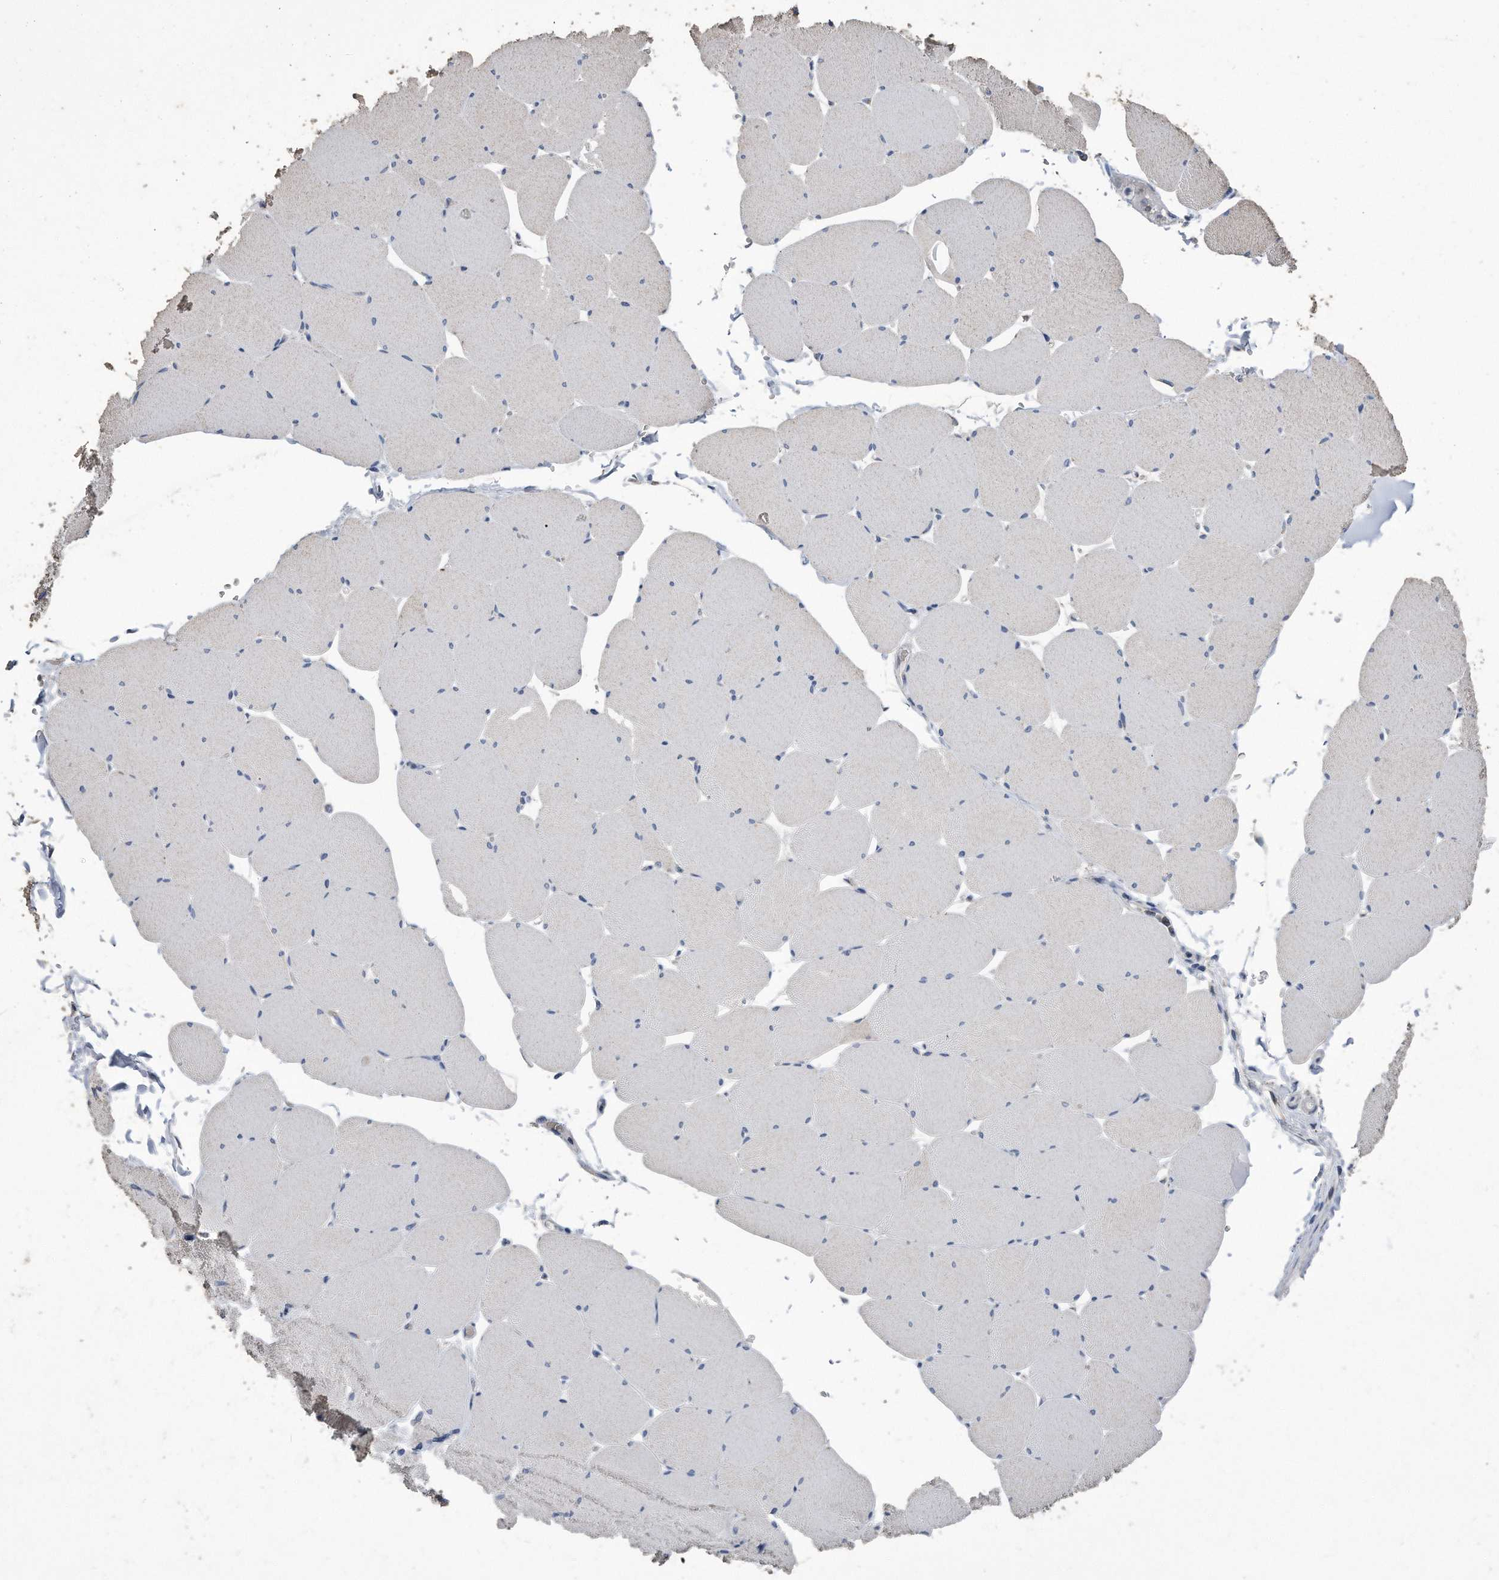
{"staining": {"intensity": "negative", "quantity": "none", "location": "none"}, "tissue": "skeletal muscle", "cell_type": "Myocytes", "image_type": "normal", "snomed": [{"axis": "morphology", "description": "Normal tissue, NOS"}, {"axis": "topography", "description": "Skeletal muscle"}, {"axis": "topography", "description": "Head-Neck"}], "caption": "Micrograph shows no protein positivity in myocytes of benign skeletal muscle.", "gene": "CDCP1", "patient": {"sex": "male", "age": 66}}